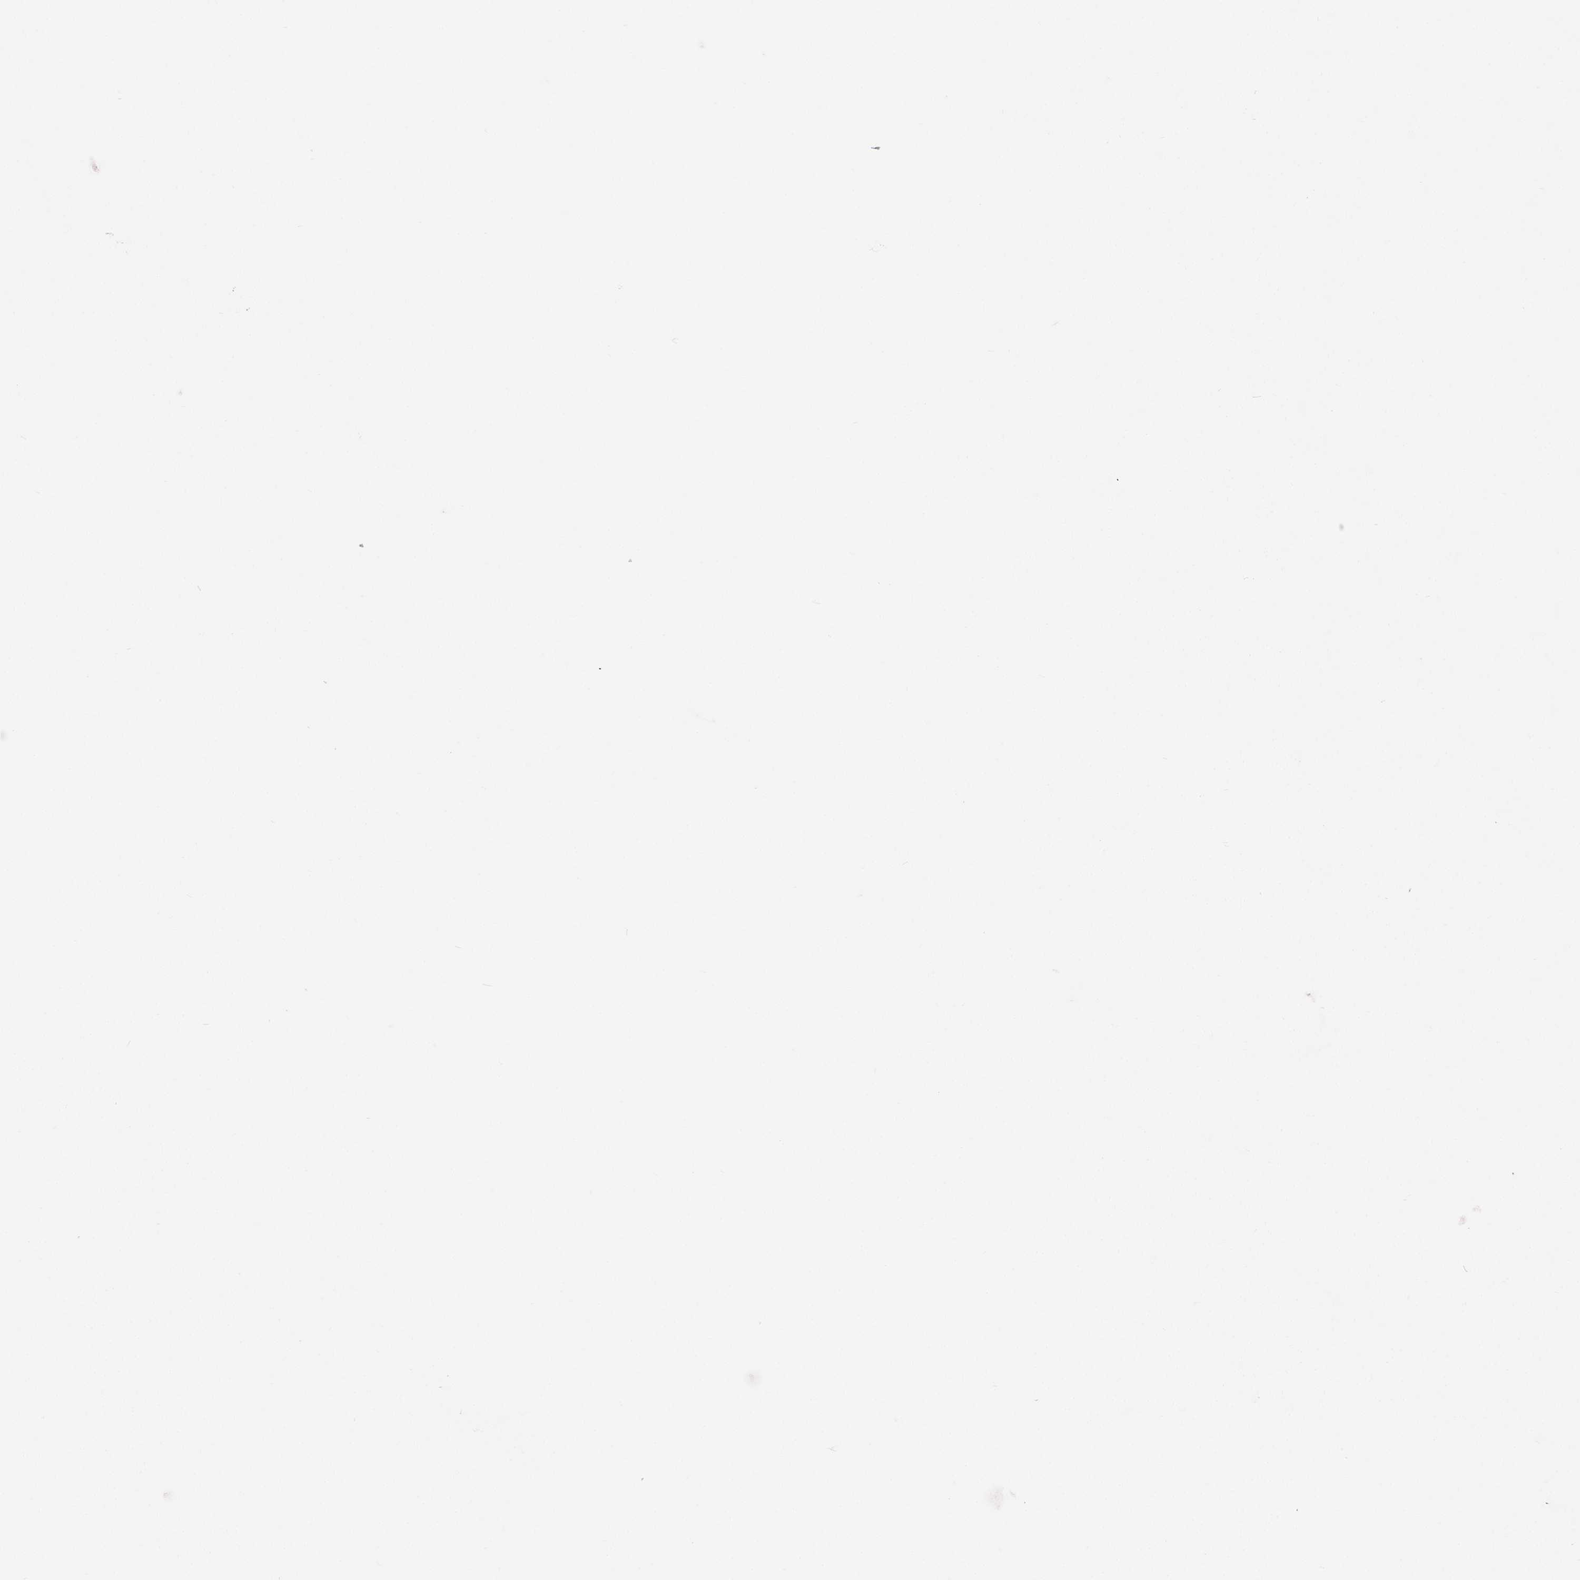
{"staining": {"intensity": "negative", "quantity": "none", "location": "none"}, "tissue": "parathyroid gland", "cell_type": "Glandular cells", "image_type": "normal", "snomed": [{"axis": "morphology", "description": "Normal tissue, NOS"}, {"axis": "topography", "description": "Parathyroid gland"}], "caption": "Micrograph shows no significant protein staining in glandular cells of benign parathyroid gland.", "gene": "MMP9", "patient": {"sex": "female", "age": 56}}